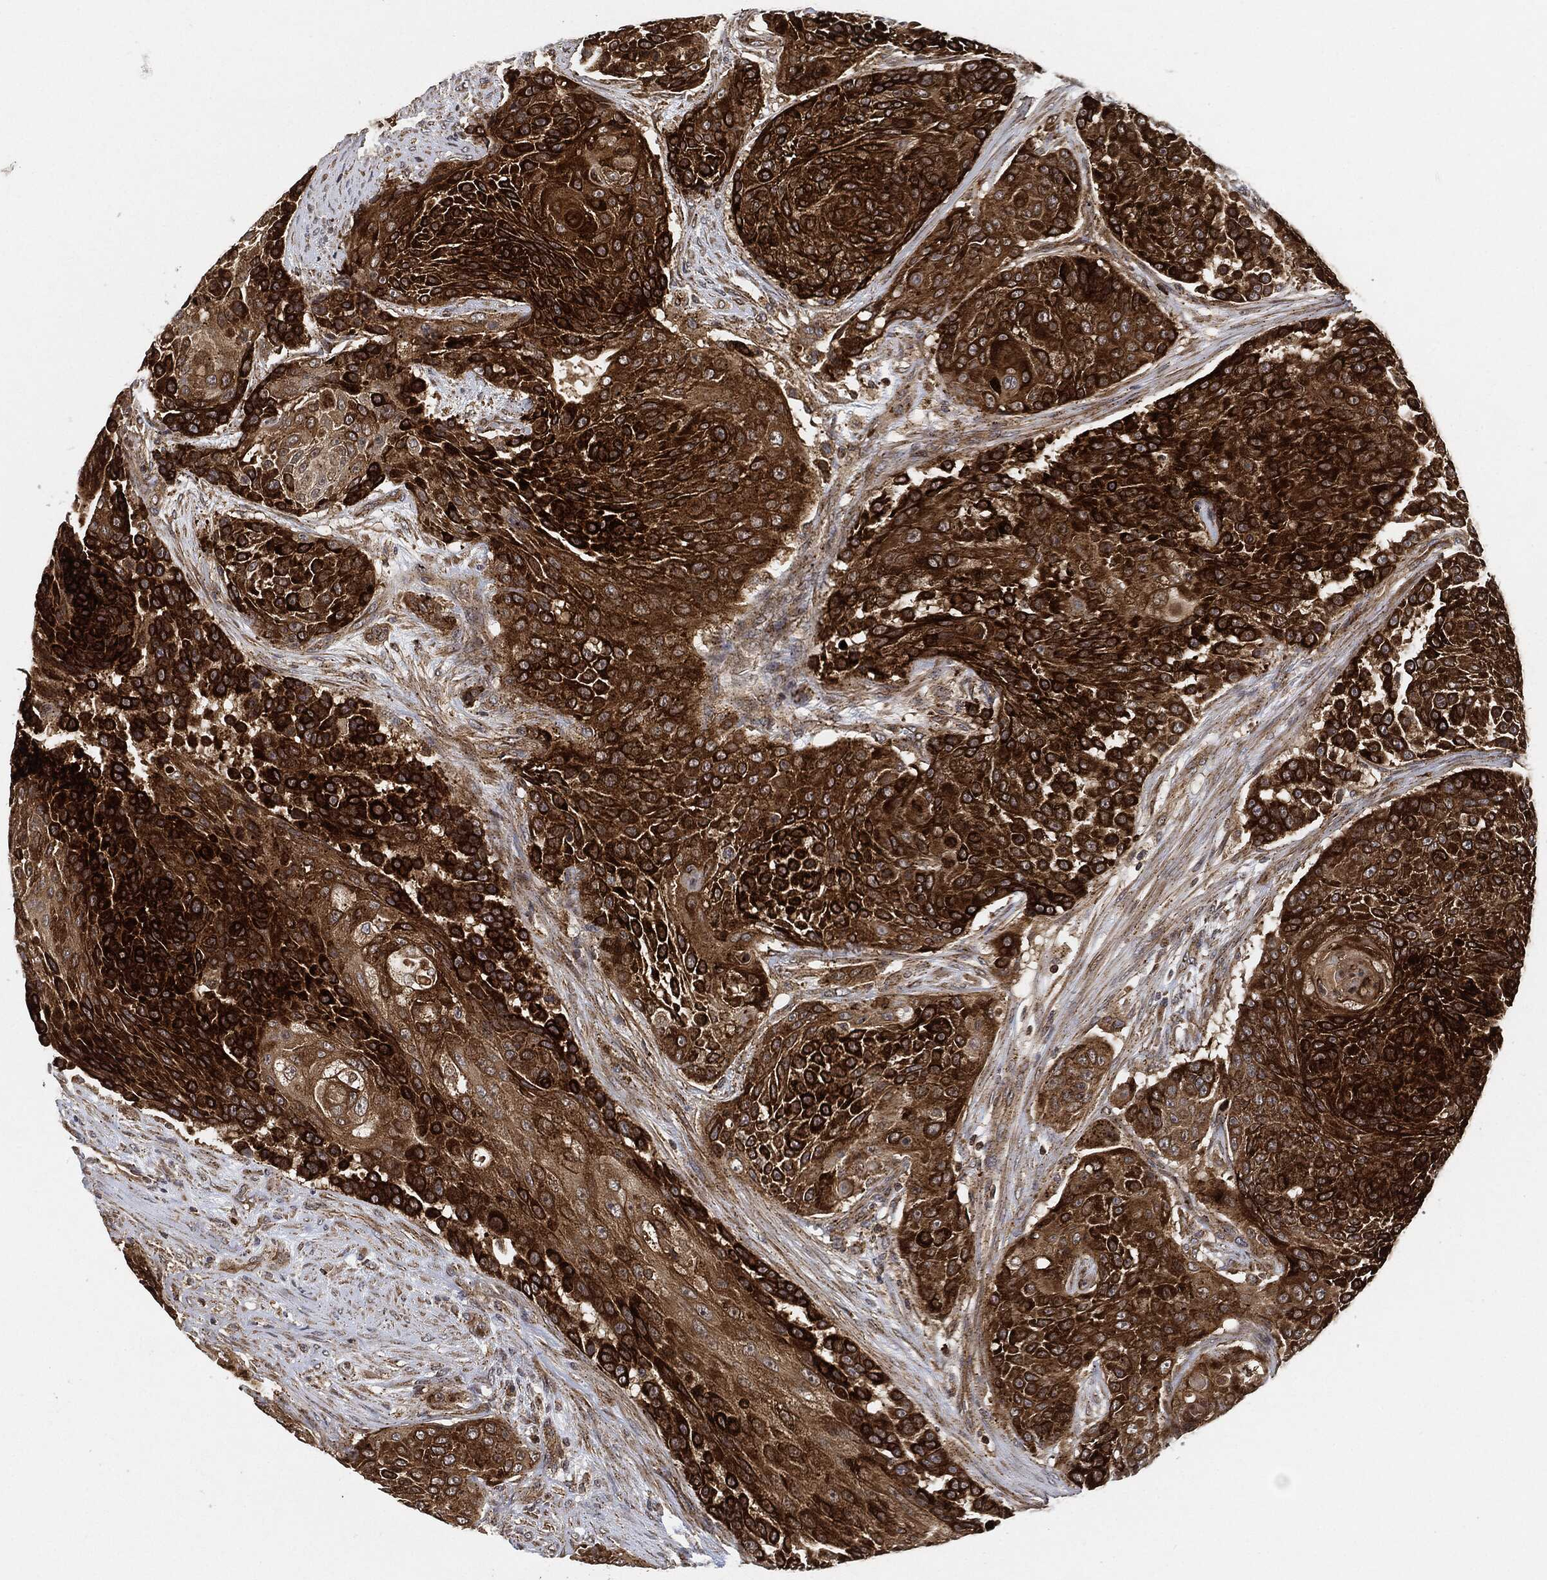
{"staining": {"intensity": "strong", "quantity": ">75%", "location": "cytoplasmic/membranous"}, "tissue": "urothelial cancer", "cell_type": "Tumor cells", "image_type": "cancer", "snomed": [{"axis": "morphology", "description": "Urothelial carcinoma, High grade"}, {"axis": "topography", "description": "Urinary bladder"}], "caption": "The image reveals staining of high-grade urothelial carcinoma, revealing strong cytoplasmic/membranous protein expression (brown color) within tumor cells.", "gene": "MAP3K3", "patient": {"sex": "female", "age": 63}}